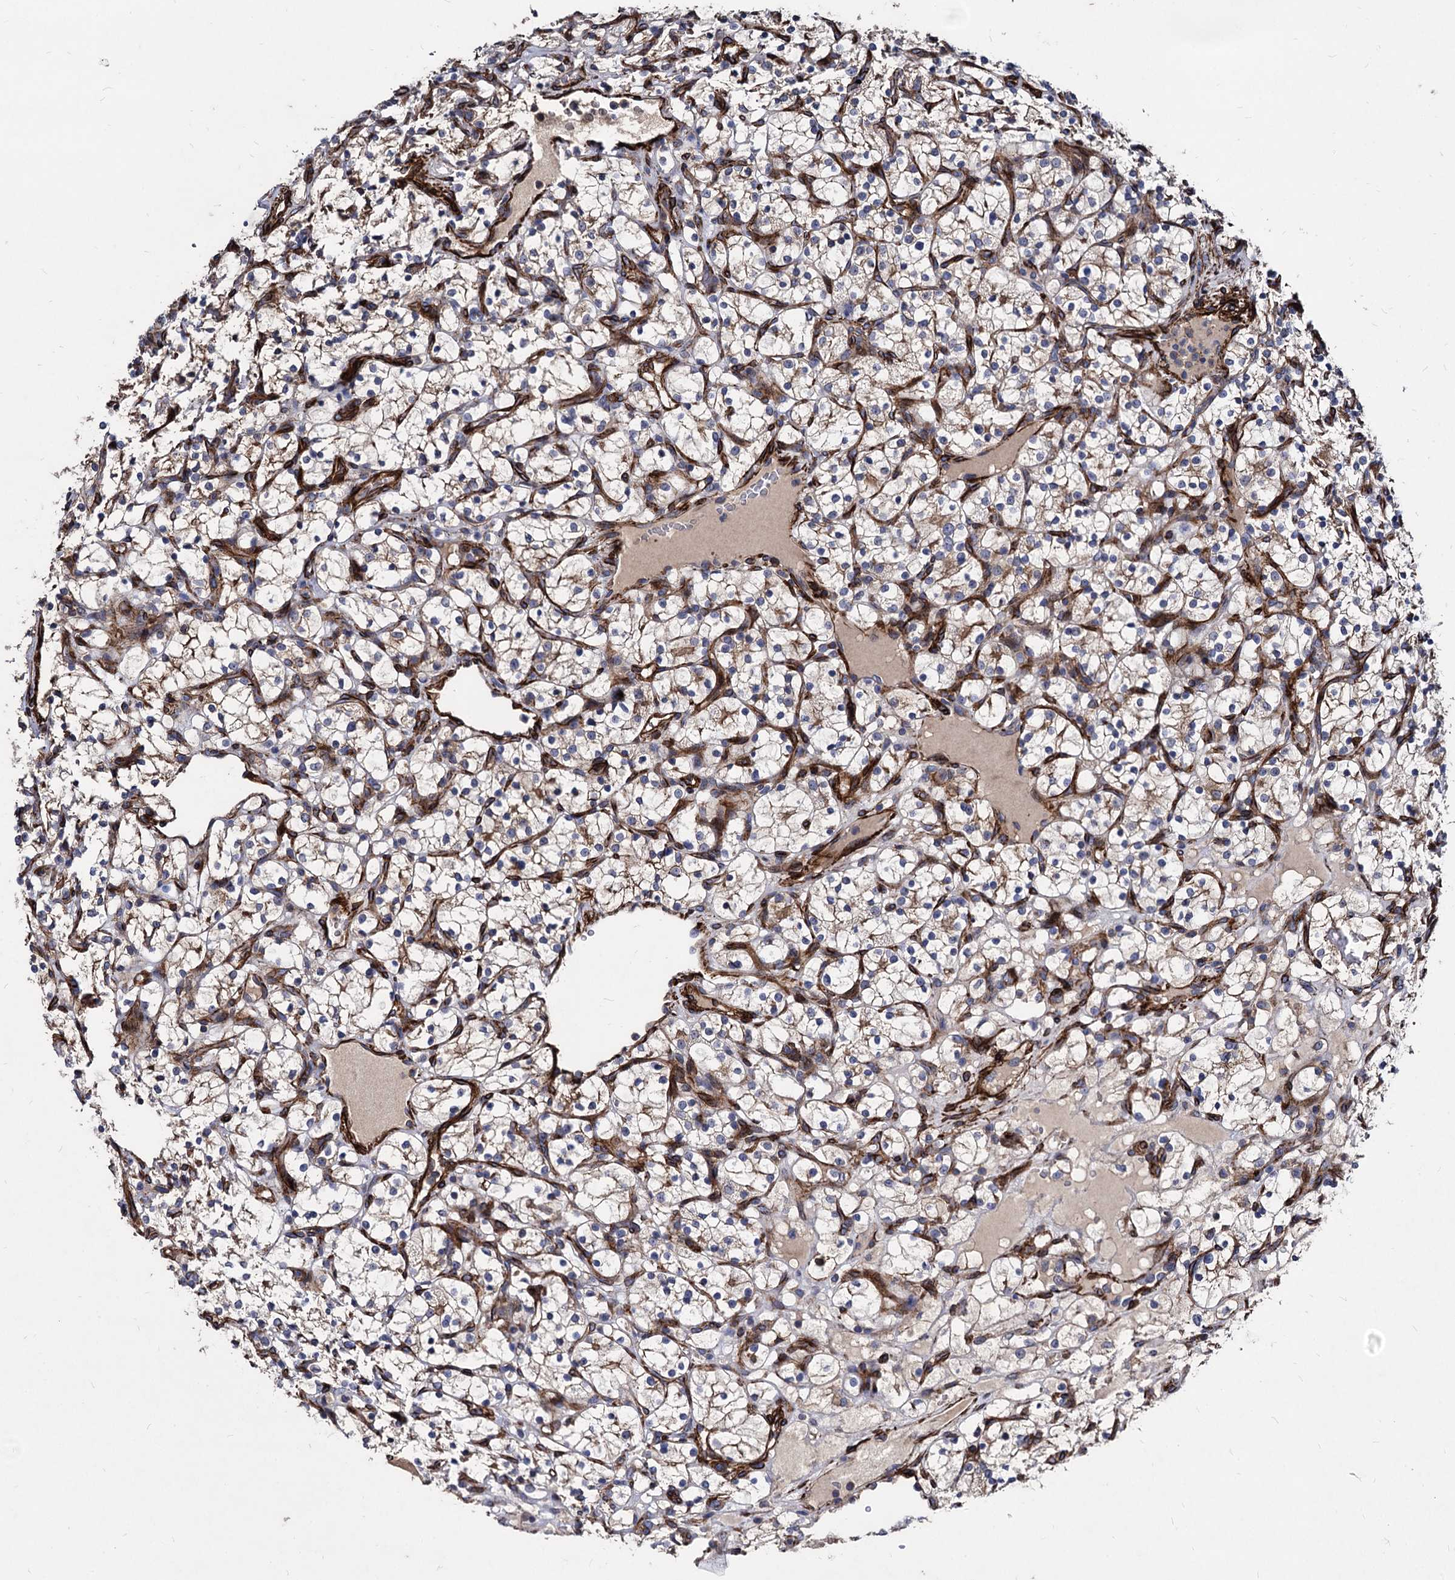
{"staining": {"intensity": "weak", "quantity": "<25%", "location": "cytoplasmic/membranous"}, "tissue": "renal cancer", "cell_type": "Tumor cells", "image_type": "cancer", "snomed": [{"axis": "morphology", "description": "Adenocarcinoma, NOS"}, {"axis": "topography", "description": "Kidney"}], "caption": "Tumor cells show no significant protein positivity in renal cancer (adenocarcinoma).", "gene": "WDR11", "patient": {"sex": "female", "age": 69}}